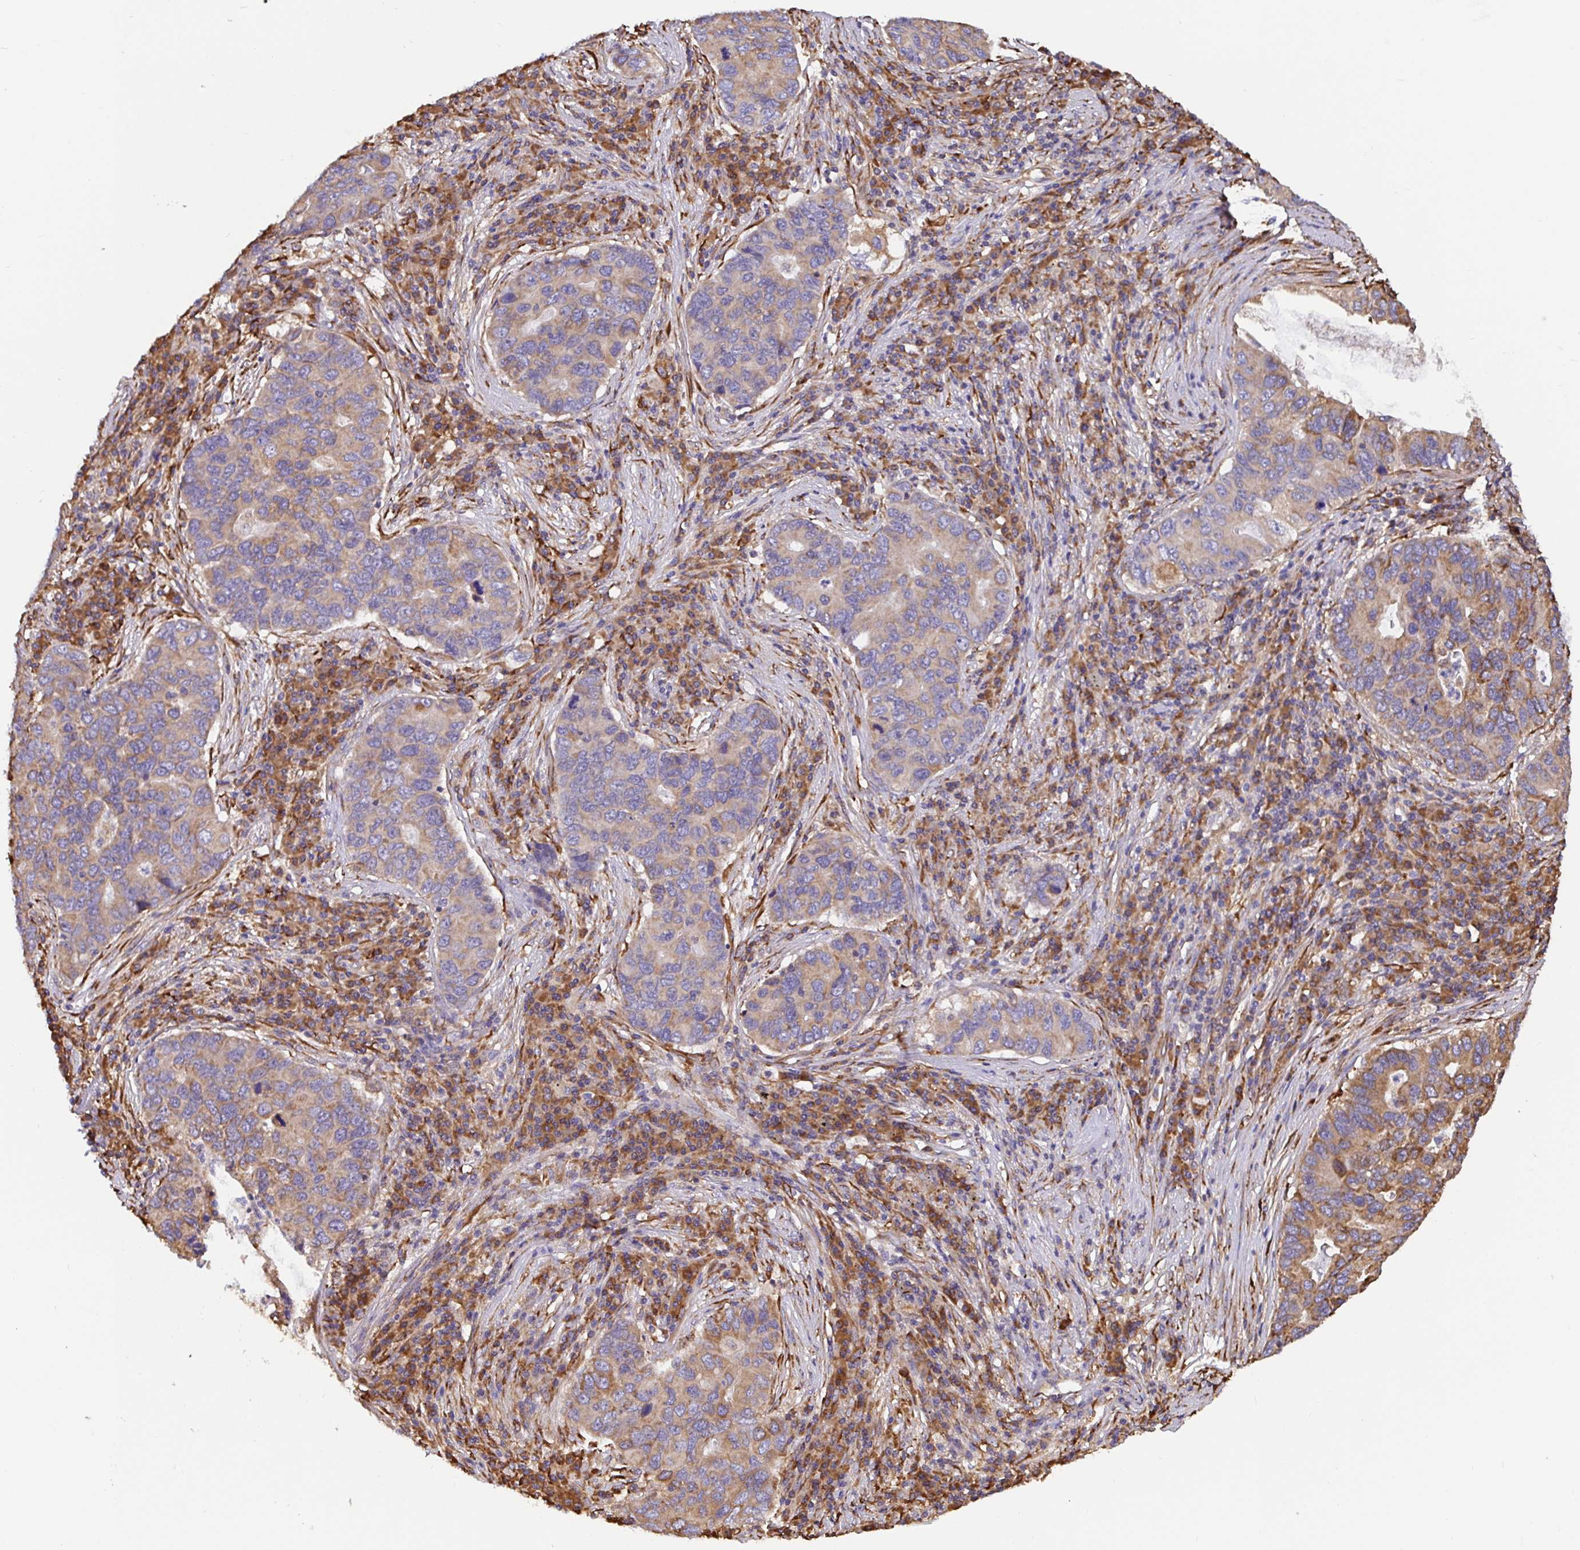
{"staining": {"intensity": "weak", "quantity": "25%-75%", "location": "cytoplasmic/membranous"}, "tissue": "lung cancer", "cell_type": "Tumor cells", "image_type": "cancer", "snomed": [{"axis": "morphology", "description": "Adenocarcinoma, NOS"}, {"axis": "morphology", "description": "Adenocarcinoma, metastatic, NOS"}, {"axis": "topography", "description": "Lymph node"}, {"axis": "topography", "description": "Lung"}], "caption": "Lung cancer (metastatic adenocarcinoma) stained with immunohistochemistry (IHC) displays weak cytoplasmic/membranous staining in approximately 25%-75% of tumor cells.", "gene": "MAOA", "patient": {"sex": "female", "age": 54}}